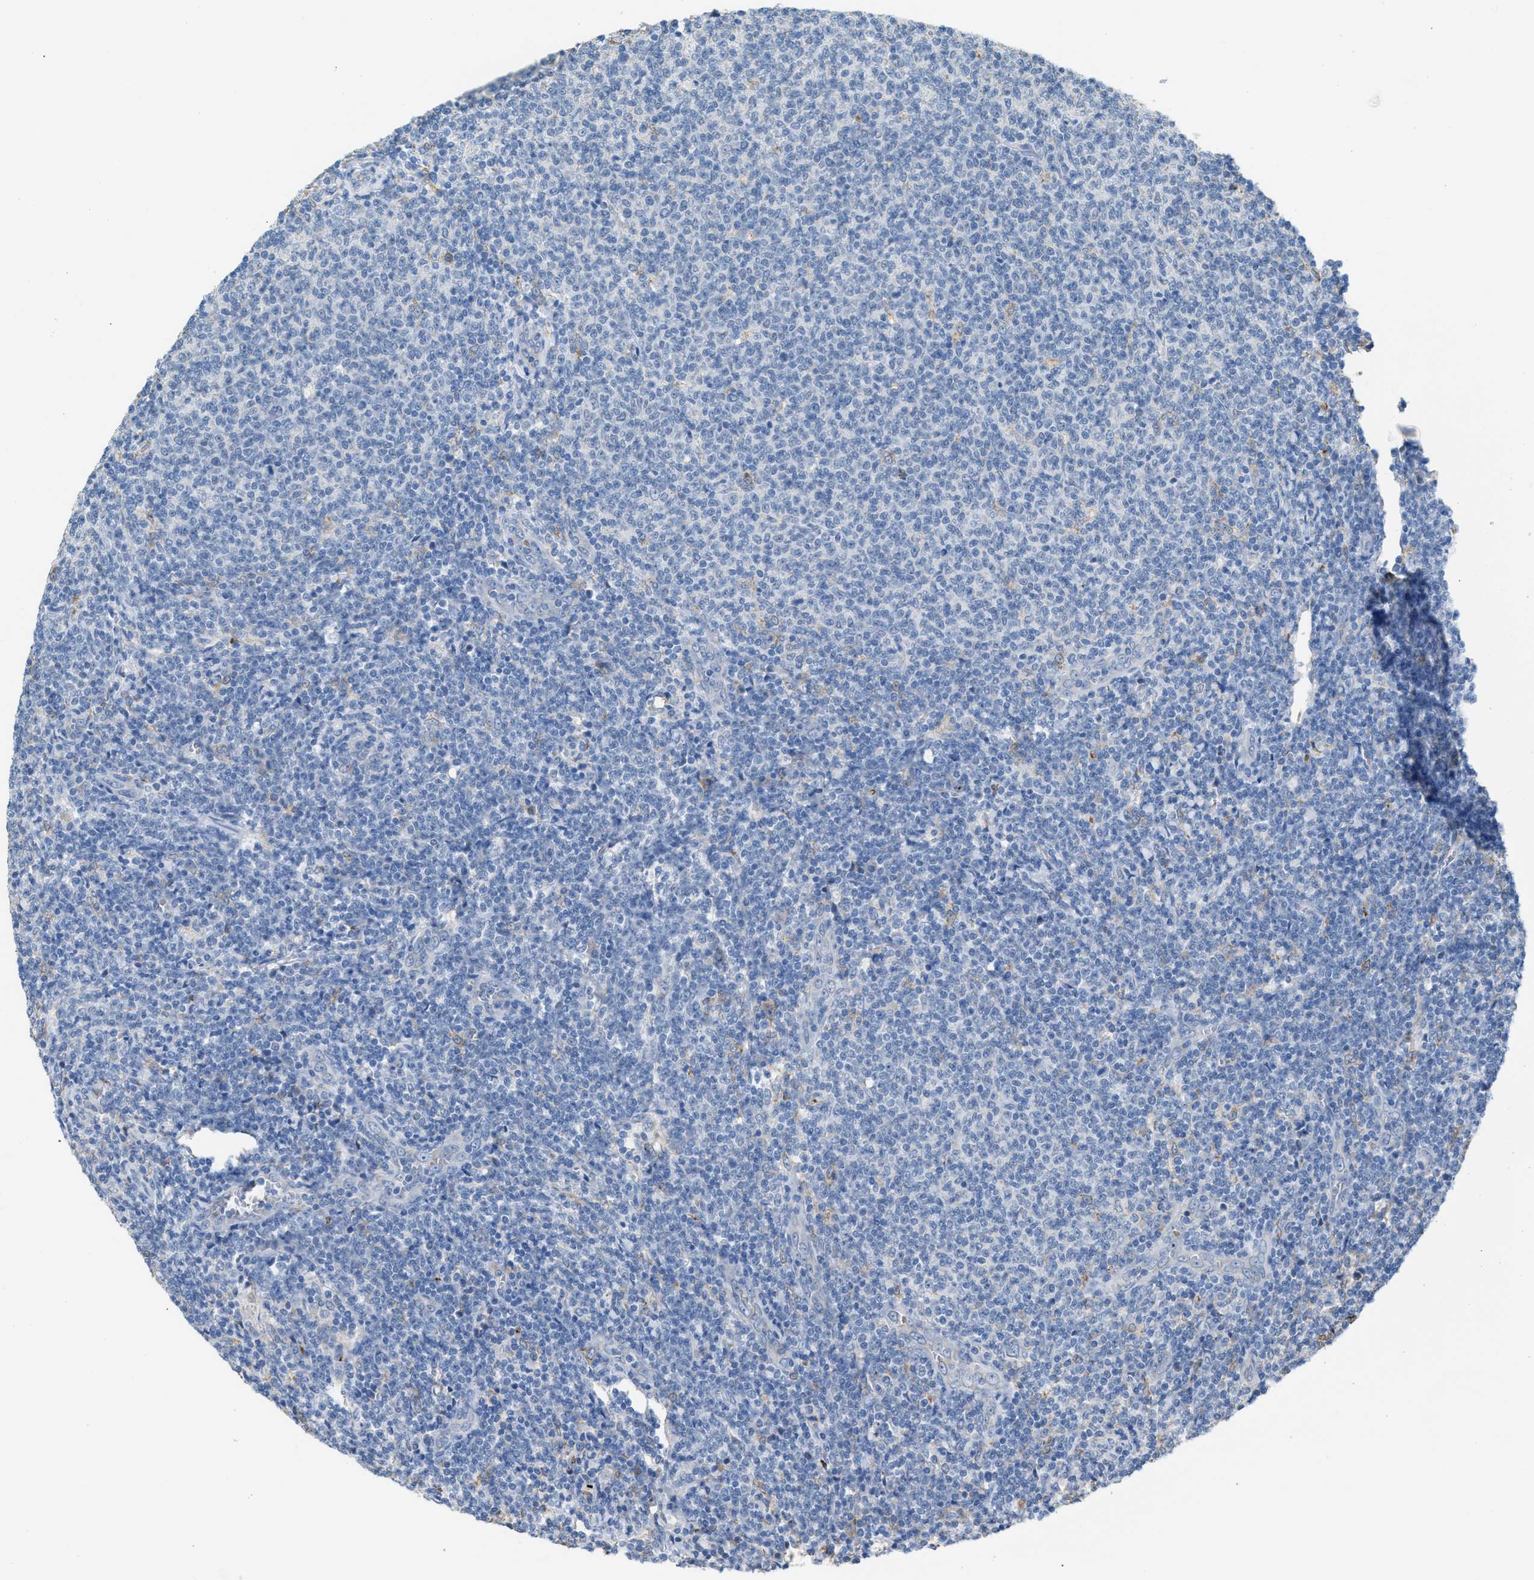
{"staining": {"intensity": "negative", "quantity": "none", "location": "none"}, "tissue": "lymphoma", "cell_type": "Tumor cells", "image_type": "cancer", "snomed": [{"axis": "morphology", "description": "Malignant lymphoma, non-Hodgkin's type, Low grade"}, {"axis": "topography", "description": "Lymph node"}], "caption": "This is a micrograph of immunohistochemistry (IHC) staining of lymphoma, which shows no expression in tumor cells. Nuclei are stained in blue.", "gene": "CA3", "patient": {"sex": "male", "age": 66}}